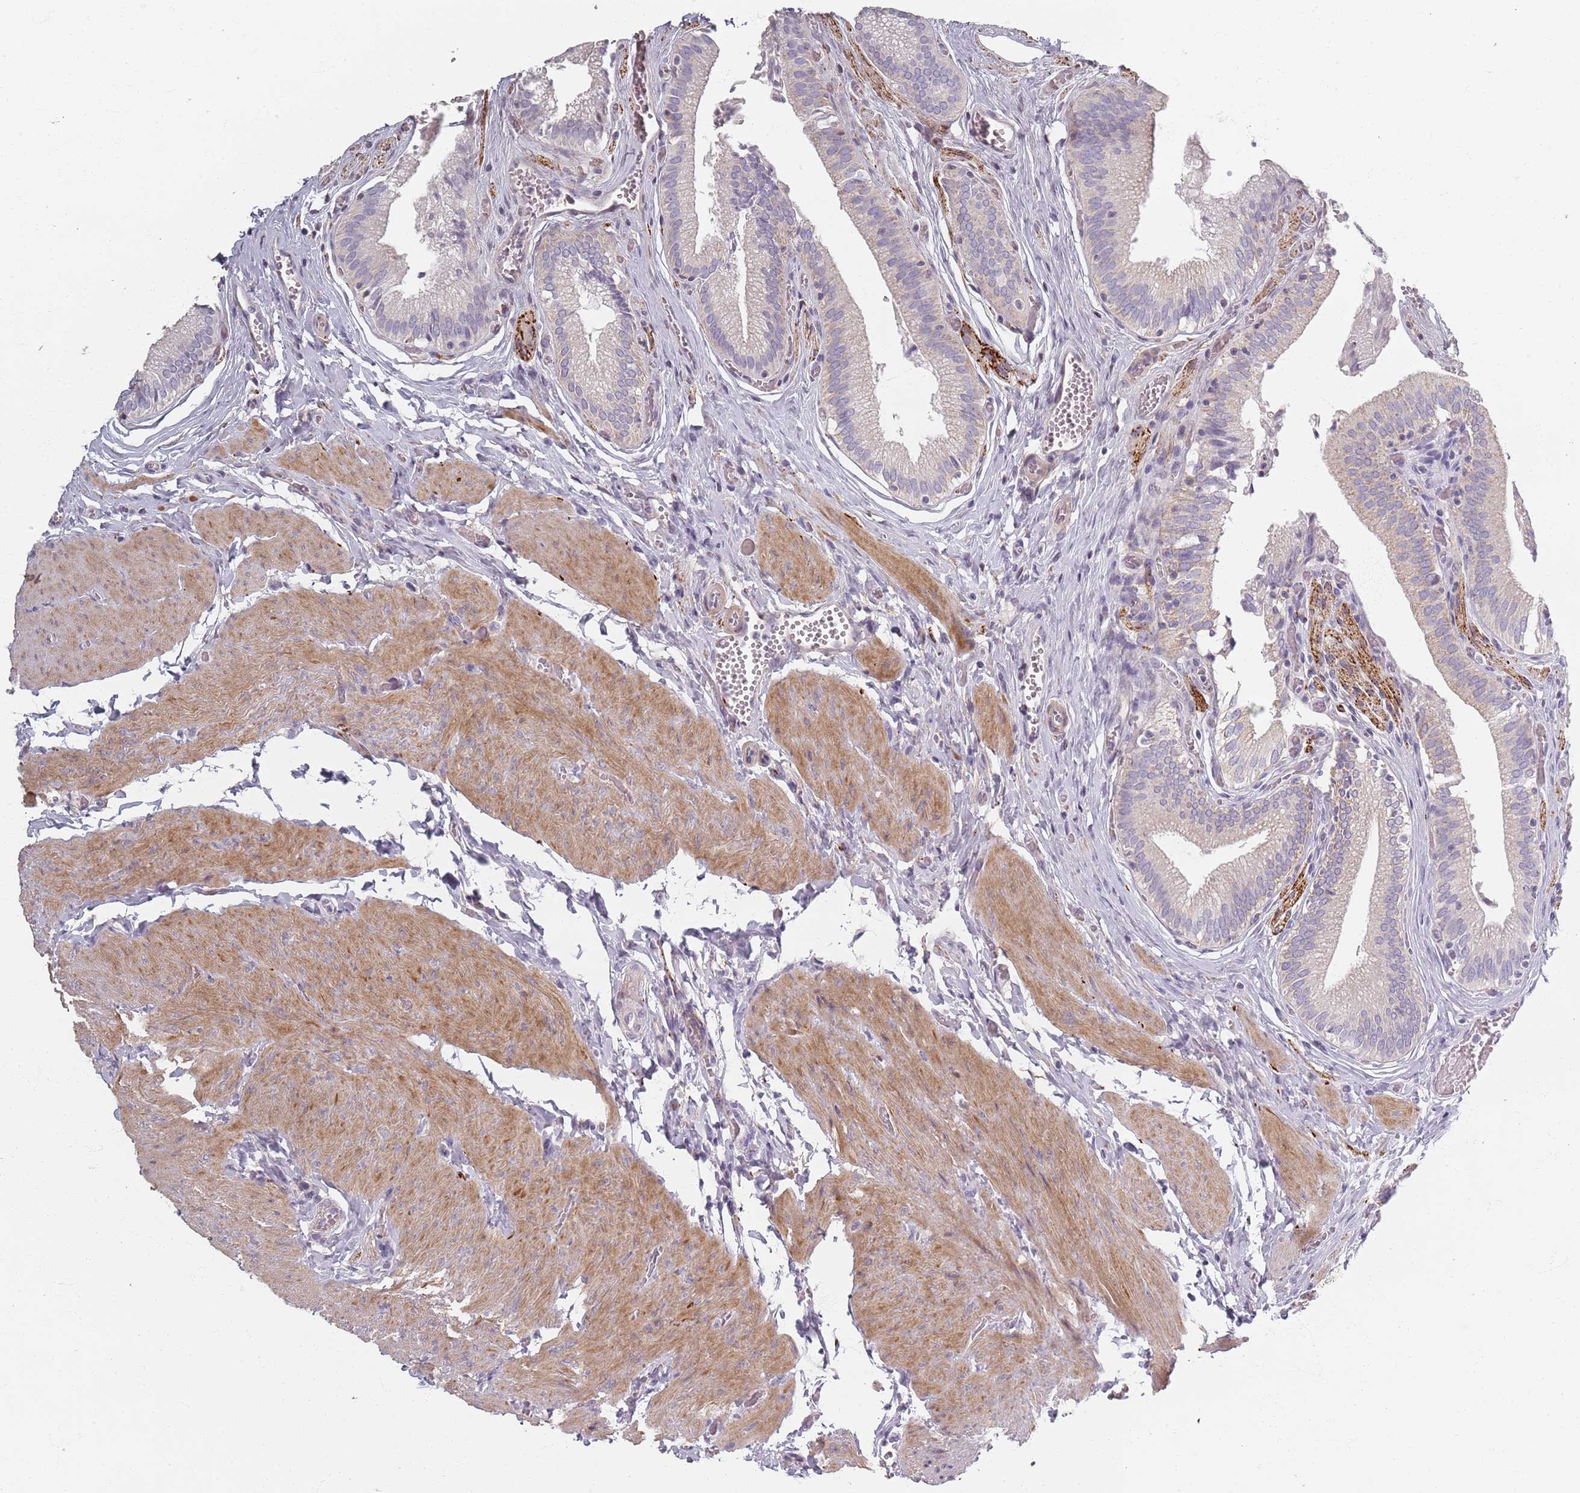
{"staining": {"intensity": "moderate", "quantity": "<25%", "location": "cytoplasmic/membranous"}, "tissue": "gallbladder", "cell_type": "Glandular cells", "image_type": "normal", "snomed": [{"axis": "morphology", "description": "Normal tissue, NOS"}, {"axis": "topography", "description": "Gallbladder"}, {"axis": "topography", "description": "Peripheral nerve tissue"}], "caption": "Unremarkable gallbladder was stained to show a protein in brown. There is low levels of moderate cytoplasmic/membranous positivity in approximately <25% of glandular cells. The protein of interest is stained brown, and the nuclei are stained in blue (DAB (3,3'-diaminobenzidine) IHC with brightfield microscopy, high magnification).", "gene": "SYNGR3", "patient": {"sex": "male", "age": 17}}